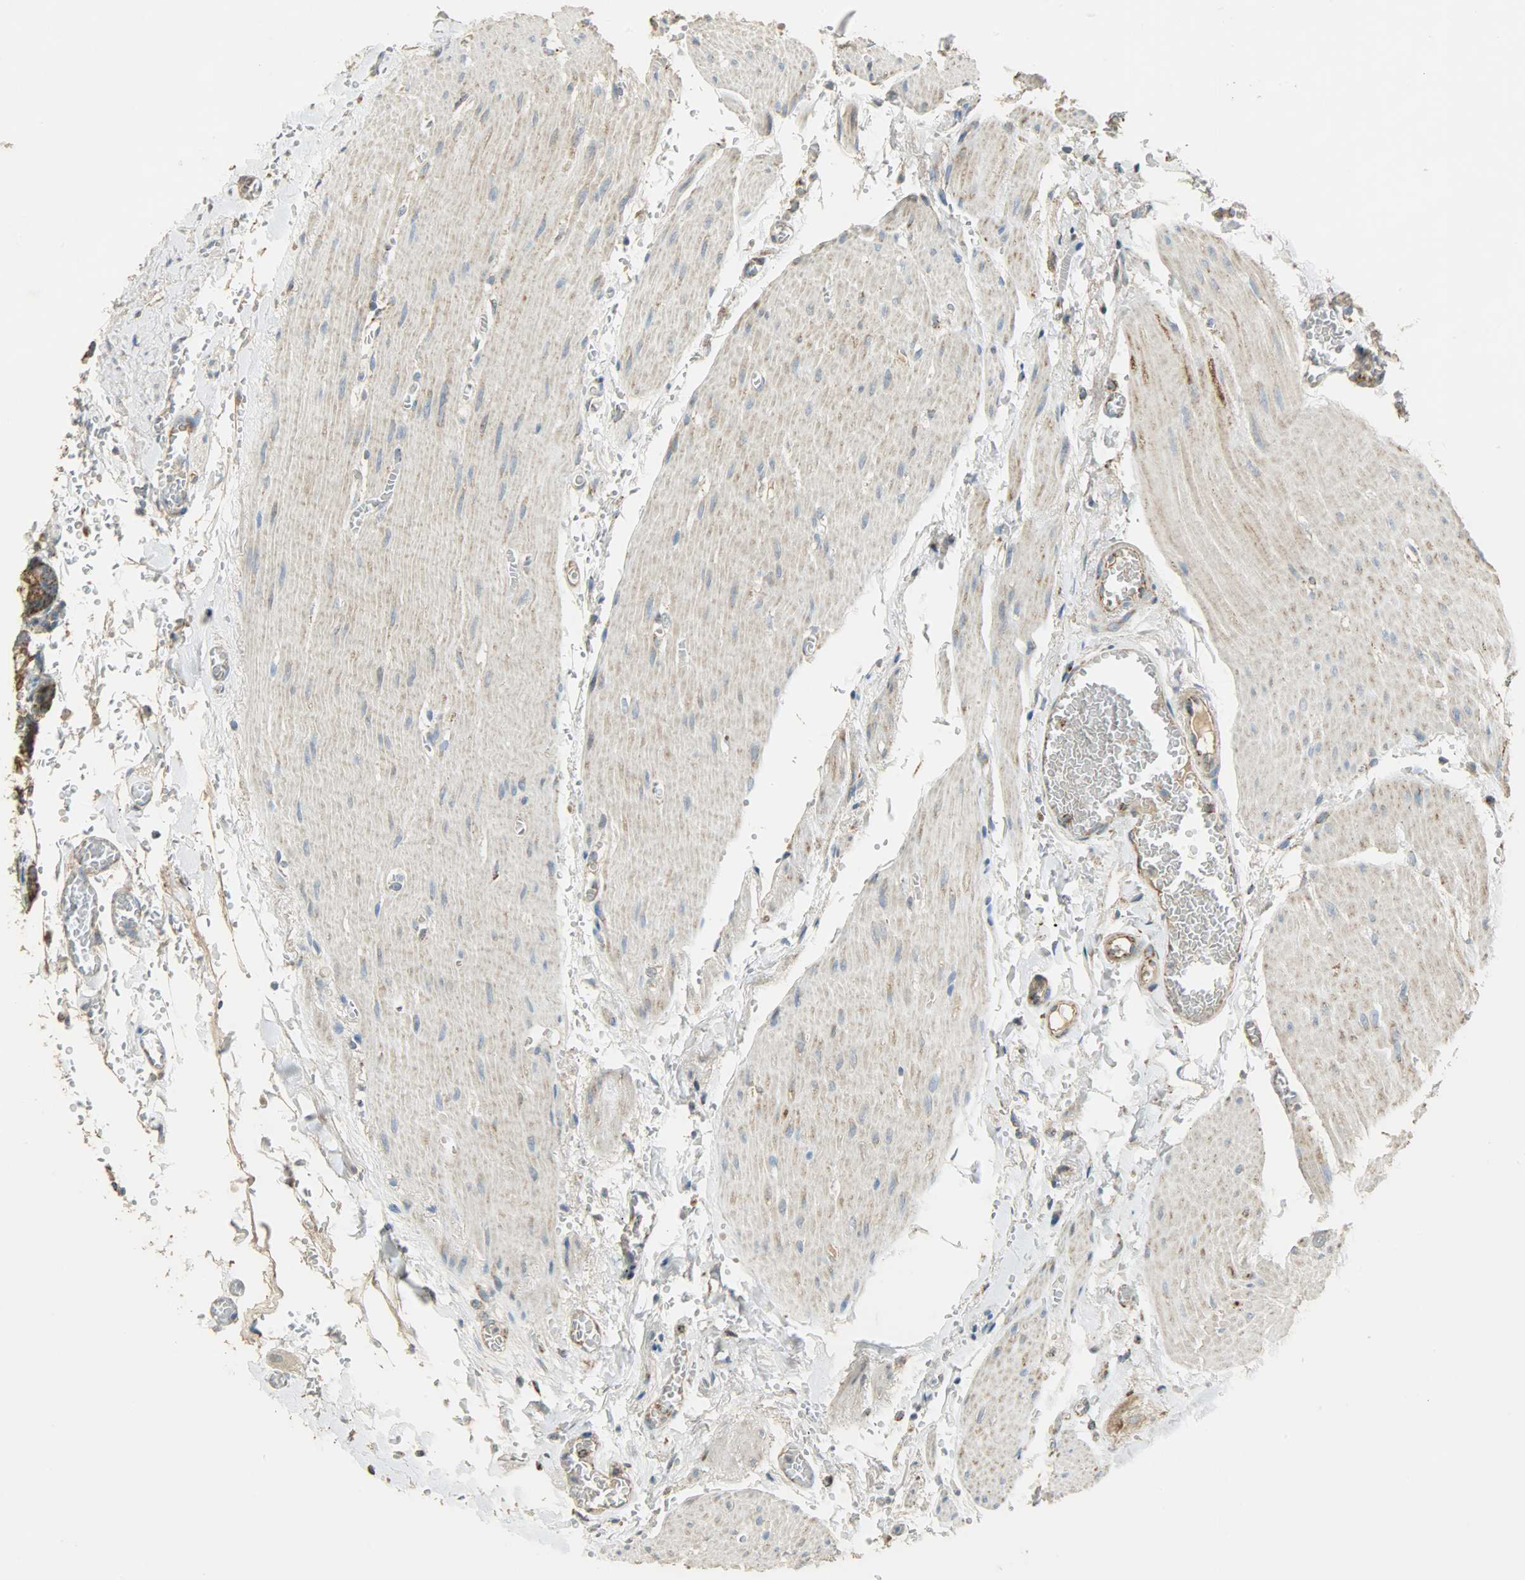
{"staining": {"intensity": "moderate", "quantity": ">75%", "location": "cytoplasmic/membranous"}, "tissue": "small intestine", "cell_type": "Glandular cells", "image_type": "normal", "snomed": [{"axis": "morphology", "description": "Normal tissue, NOS"}, {"axis": "topography", "description": "Small intestine"}], "caption": "This image shows IHC staining of benign small intestine, with medium moderate cytoplasmic/membranous expression in approximately >75% of glandular cells.", "gene": "HDHD5", "patient": {"sex": "male", "age": 71}}